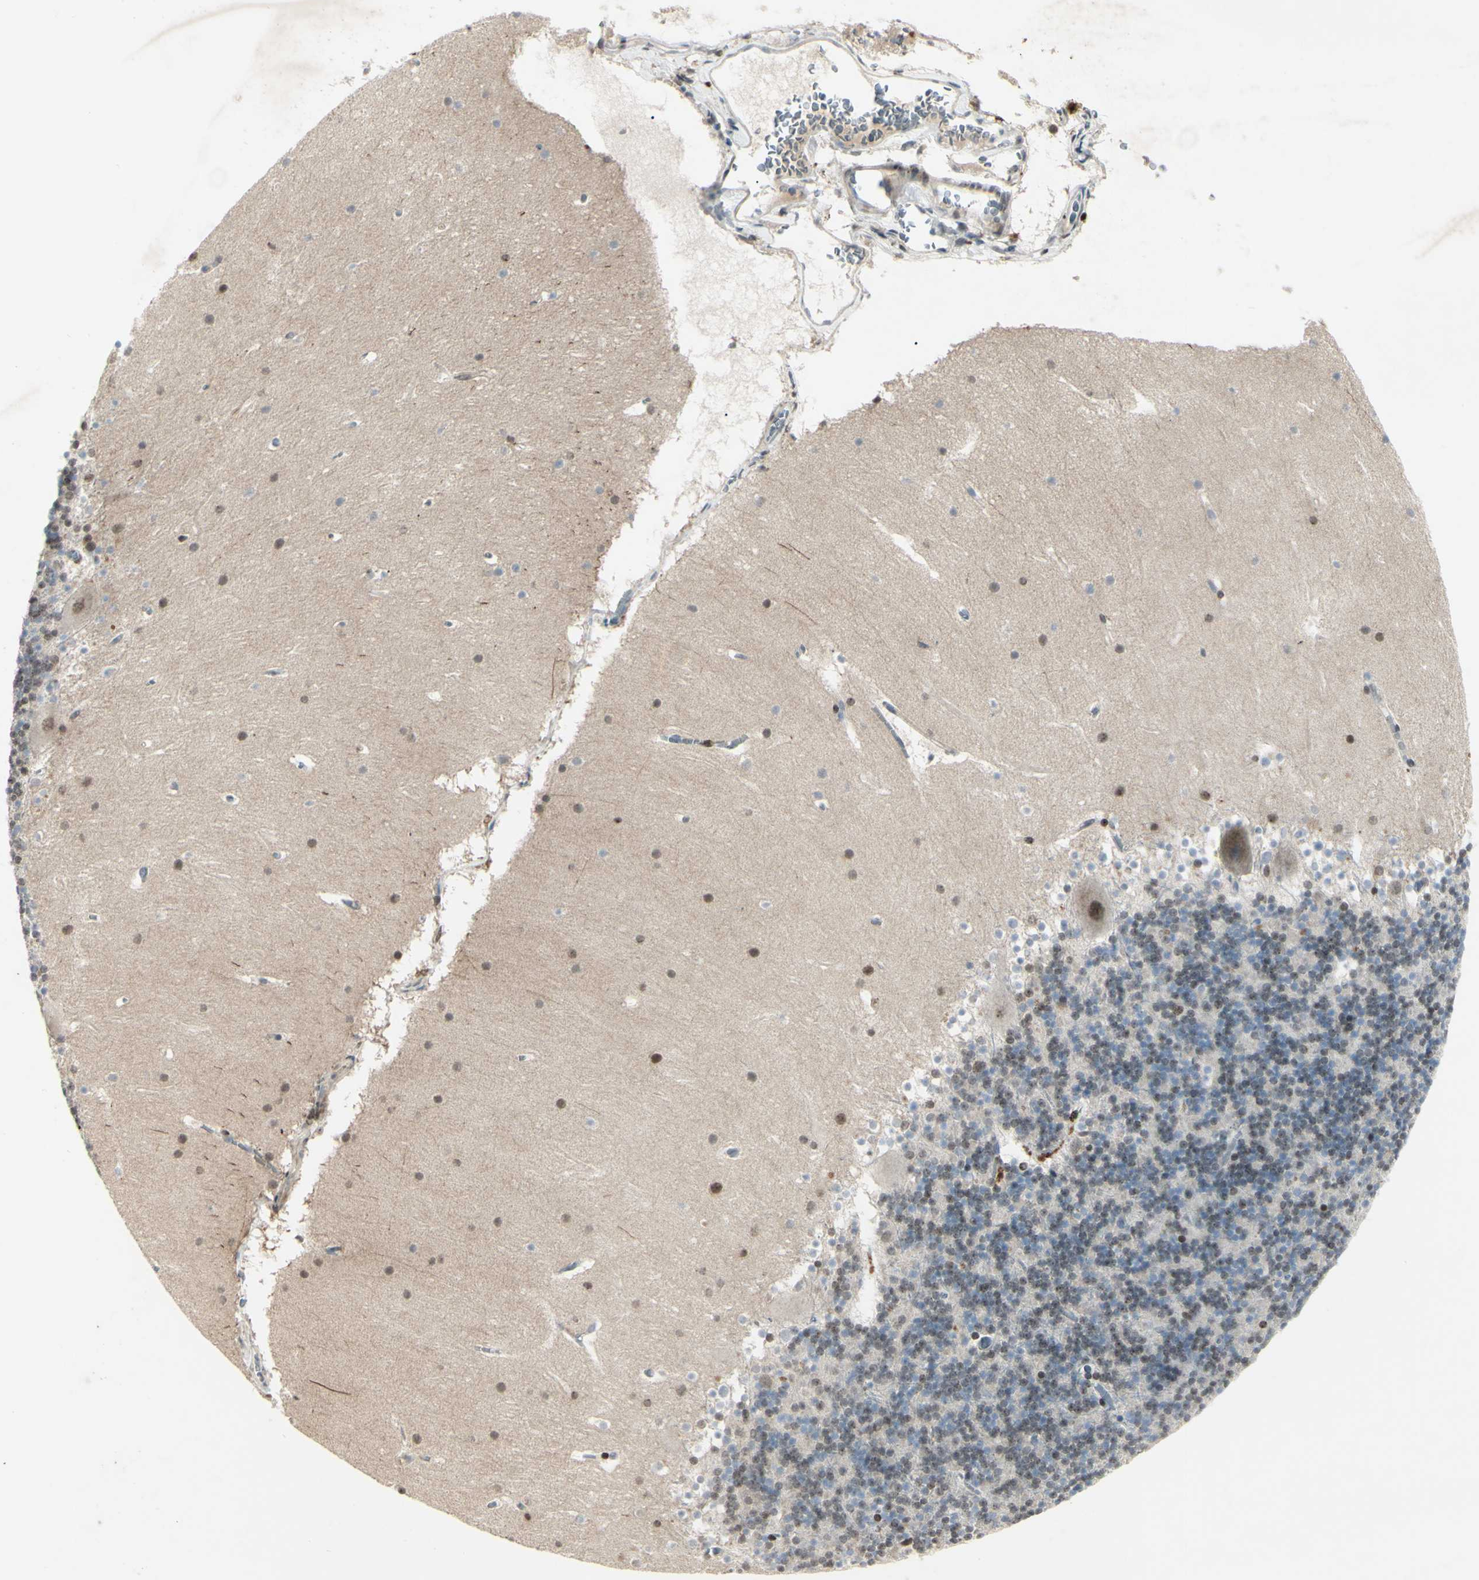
{"staining": {"intensity": "weak", "quantity": "<25%", "location": "cytoplasmic/membranous,nuclear"}, "tissue": "cerebellum", "cell_type": "Cells in granular layer", "image_type": "normal", "snomed": [{"axis": "morphology", "description": "Normal tissue, NOS"}, {"axis": "topography", "description": "Cerebellum"}], "caption": "High magnification brightfield microscopy of normal cerebellum stained with DAB (brown) and counterstained with hematoxylin (blue): cells in granular layer show no significant staining. (Stains: DAB immunohistochemistry (IHC) with hematoxylin counter stain, Microscopy: brightfield microscopy at high magnification).", "gene": "FGFR2", "patient": {"sex": "female", "age": 19}}